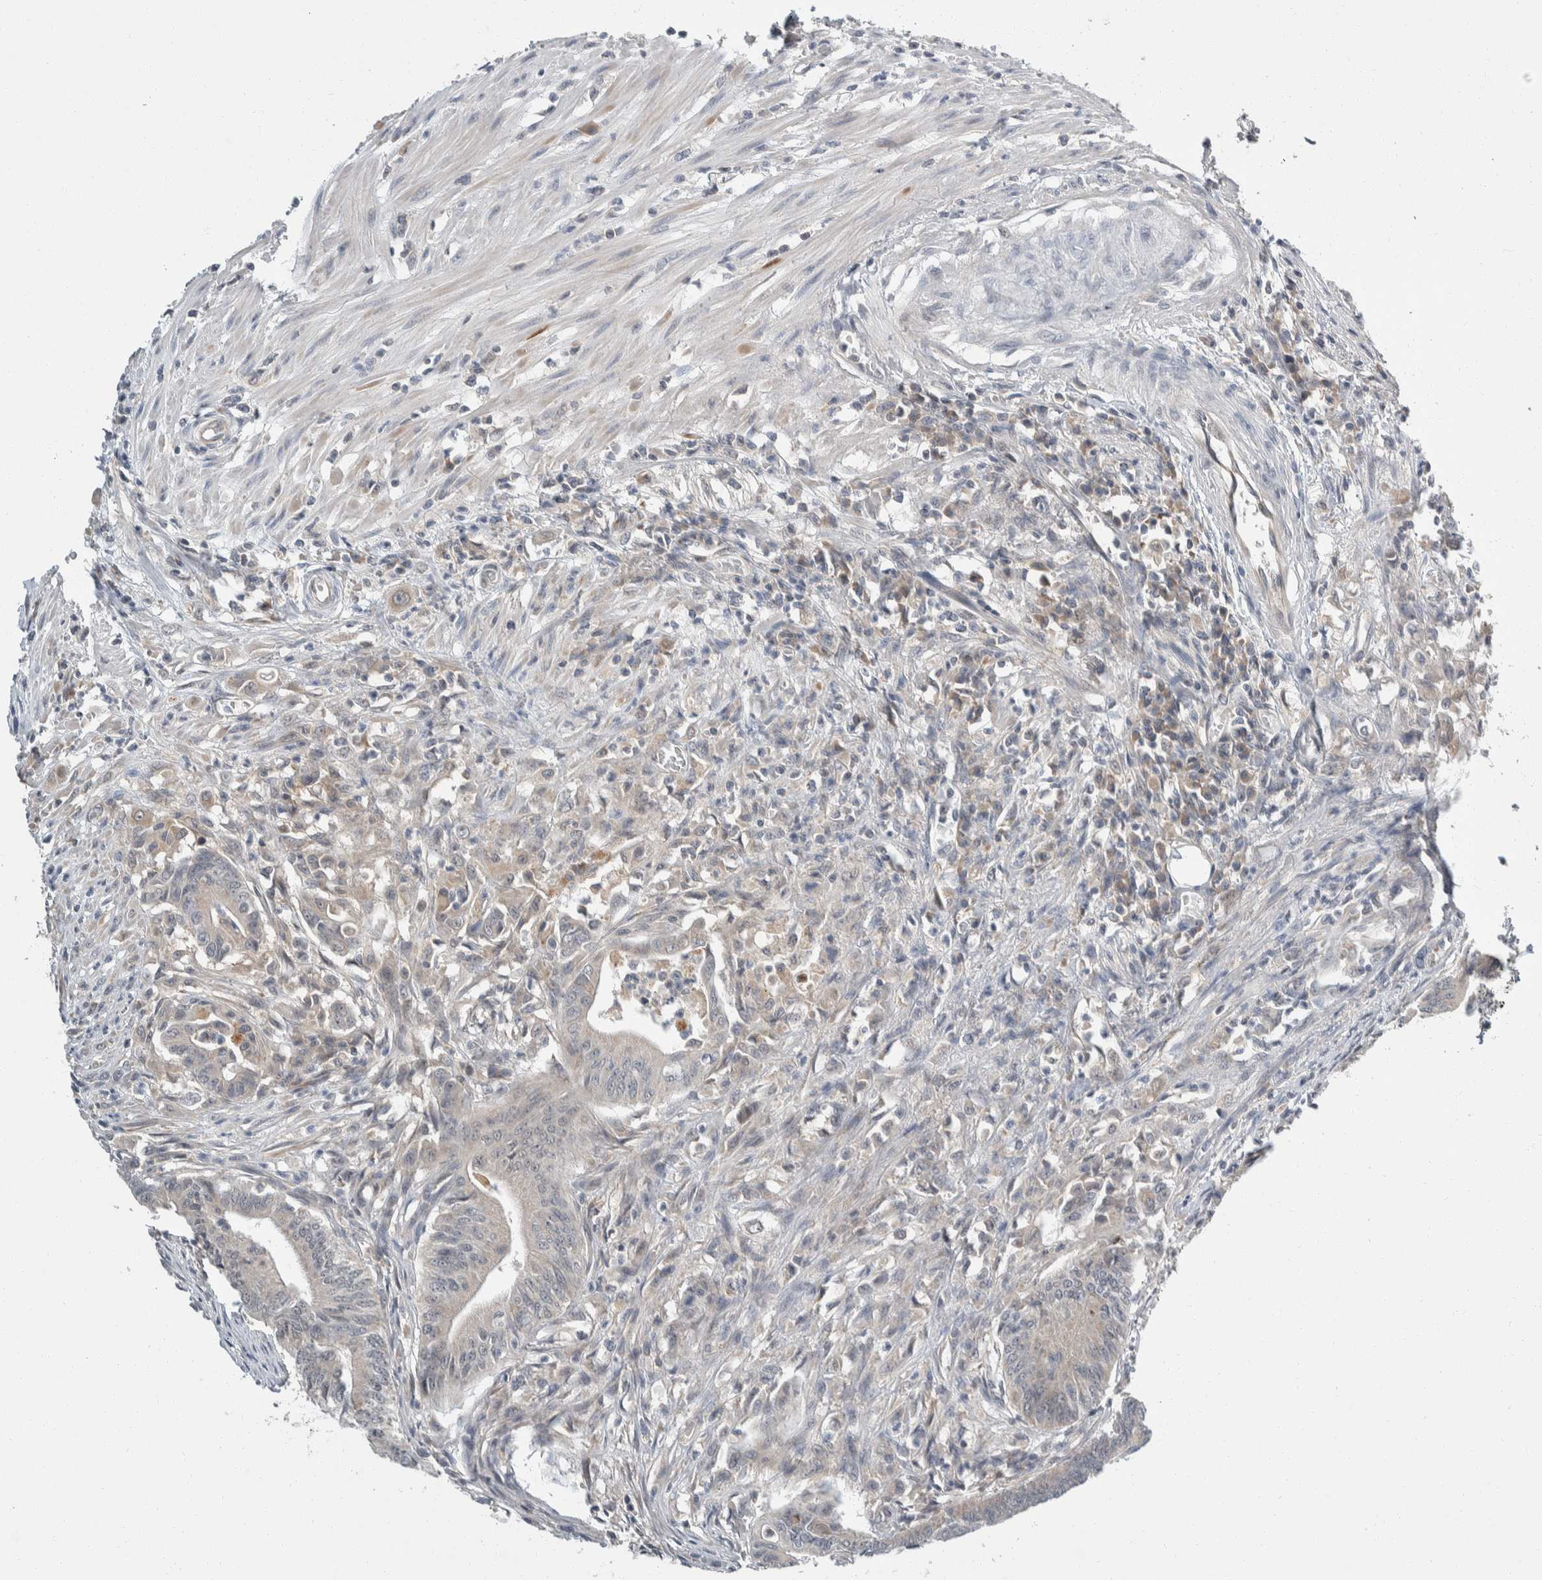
{"staining": {"intensity": "weak", "quantity": "<25%", "location": "cytoplasmic/membranous"}, "tissue": "colorectal cancer", "cell_type": "Tumor cells", "image_type": "cancer", "snomed": [{"axis": "morphology", "description": "Adenoma, NOS"}, {"axis": "morphology", "description": "Adenocarcinoma, NOS"}, {"axis": "topography", "description": "Colon"}], "caption": "This is a image of immunohistochemistry (IHC) staining of adenocarcinoma (colorectal), which shows no positivity in tumor cells. (Brightfield microscopy of DAB (3,3'-diaminobenzidine) immunohistochemistry at high magnification).", "gene": "SHPK", "patient": {"sex": "male", "age": 79}}